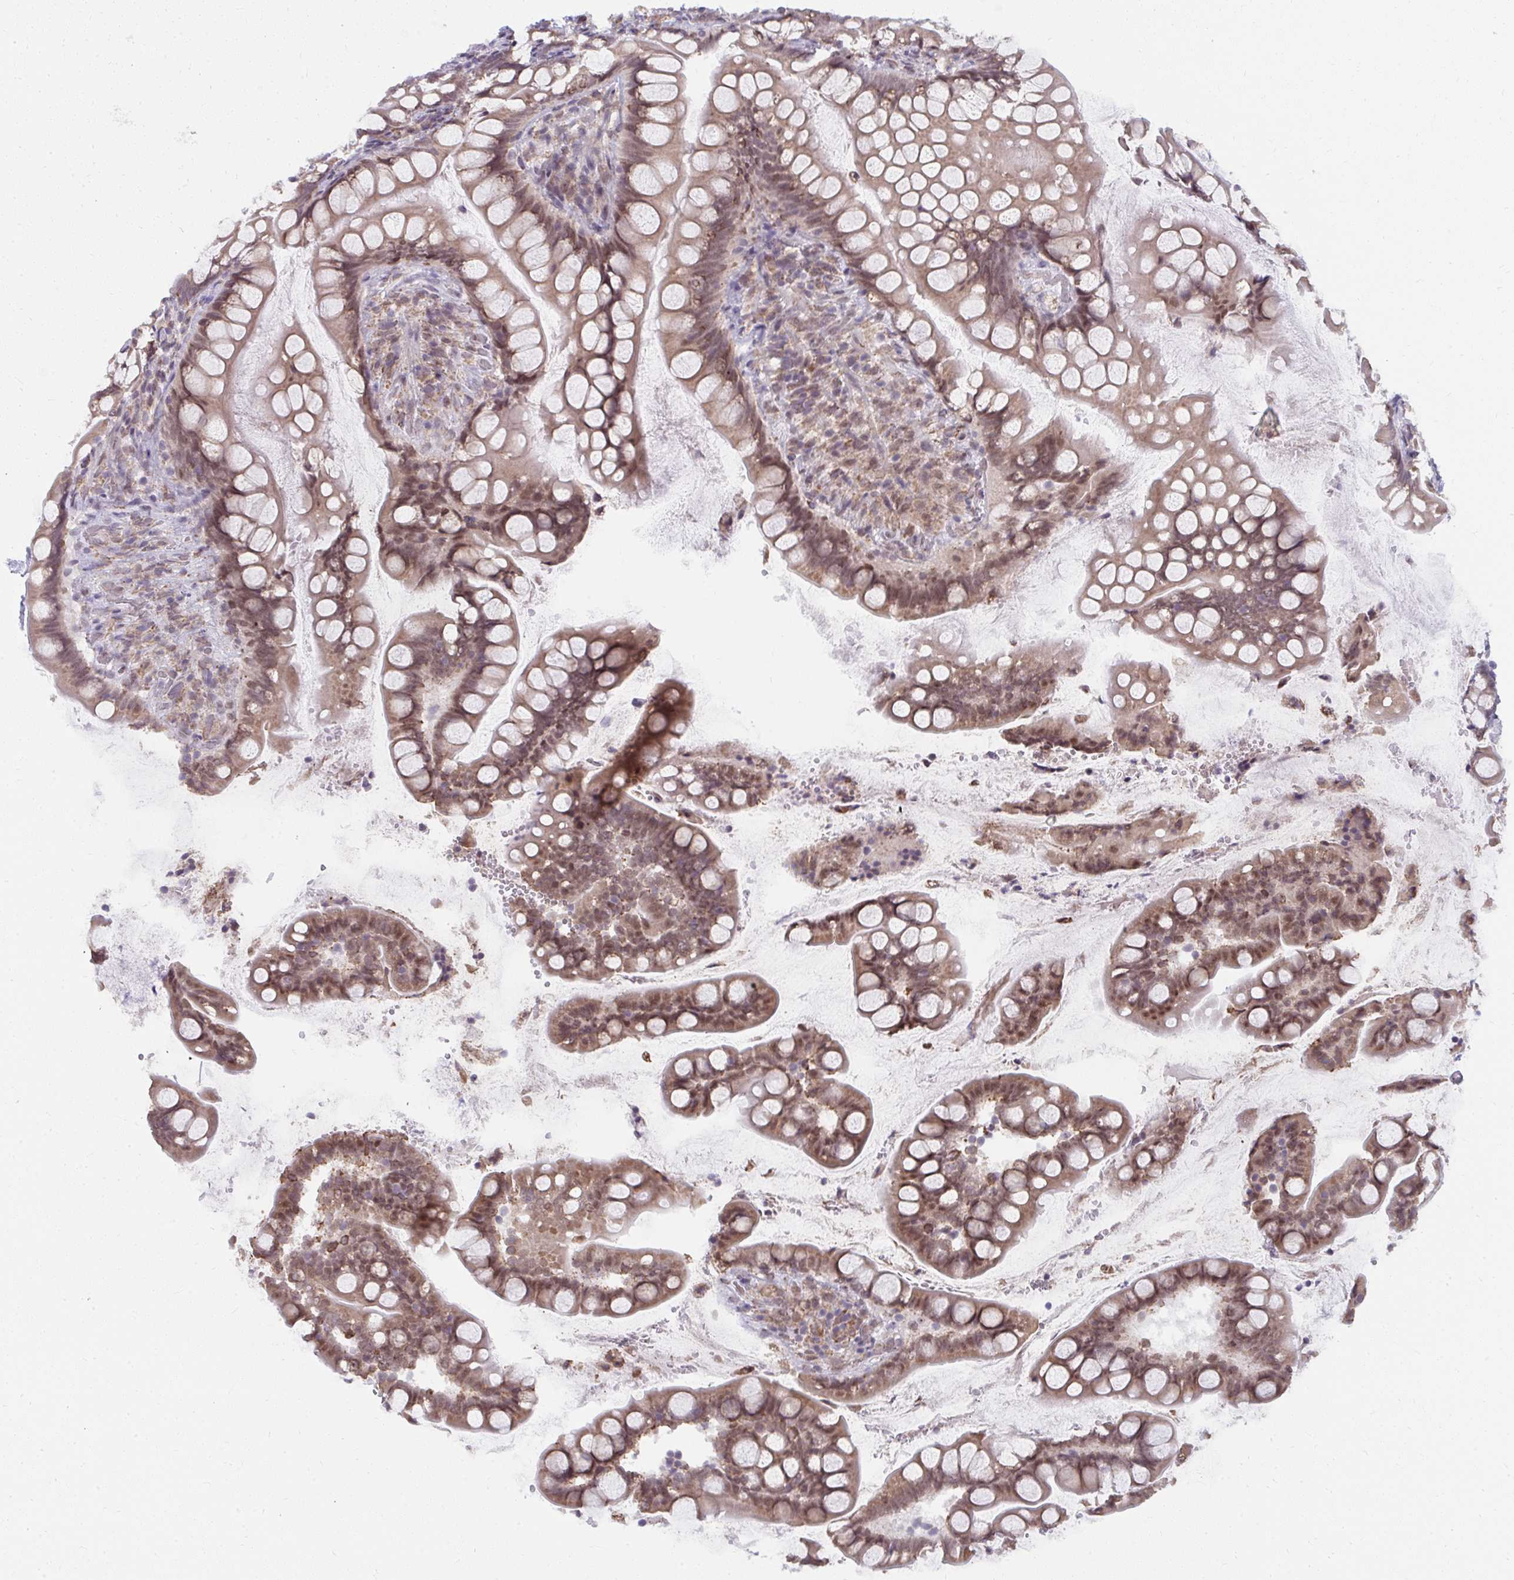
{"staining": {"intensity": "moderate", "quantity": ">75%", "location": "cytoplasmic/membranous,nuclear"}, "tissue": "small intestine", "cell_type": "Glandular cells", "image_type": "normal", "snomed": [{"axis": "morphology", "description": "Normal tissue, NOS"}, {"axis": "topography", "description": "Small intestine"}], "caption": "Protein staining displays moderate cytoplasmic/membranous,nuclear expression in about >75% of glandular cells in benign small intestine.", "gene": "NMNAT1", "patient": {"sex": "male", "age": 70}}